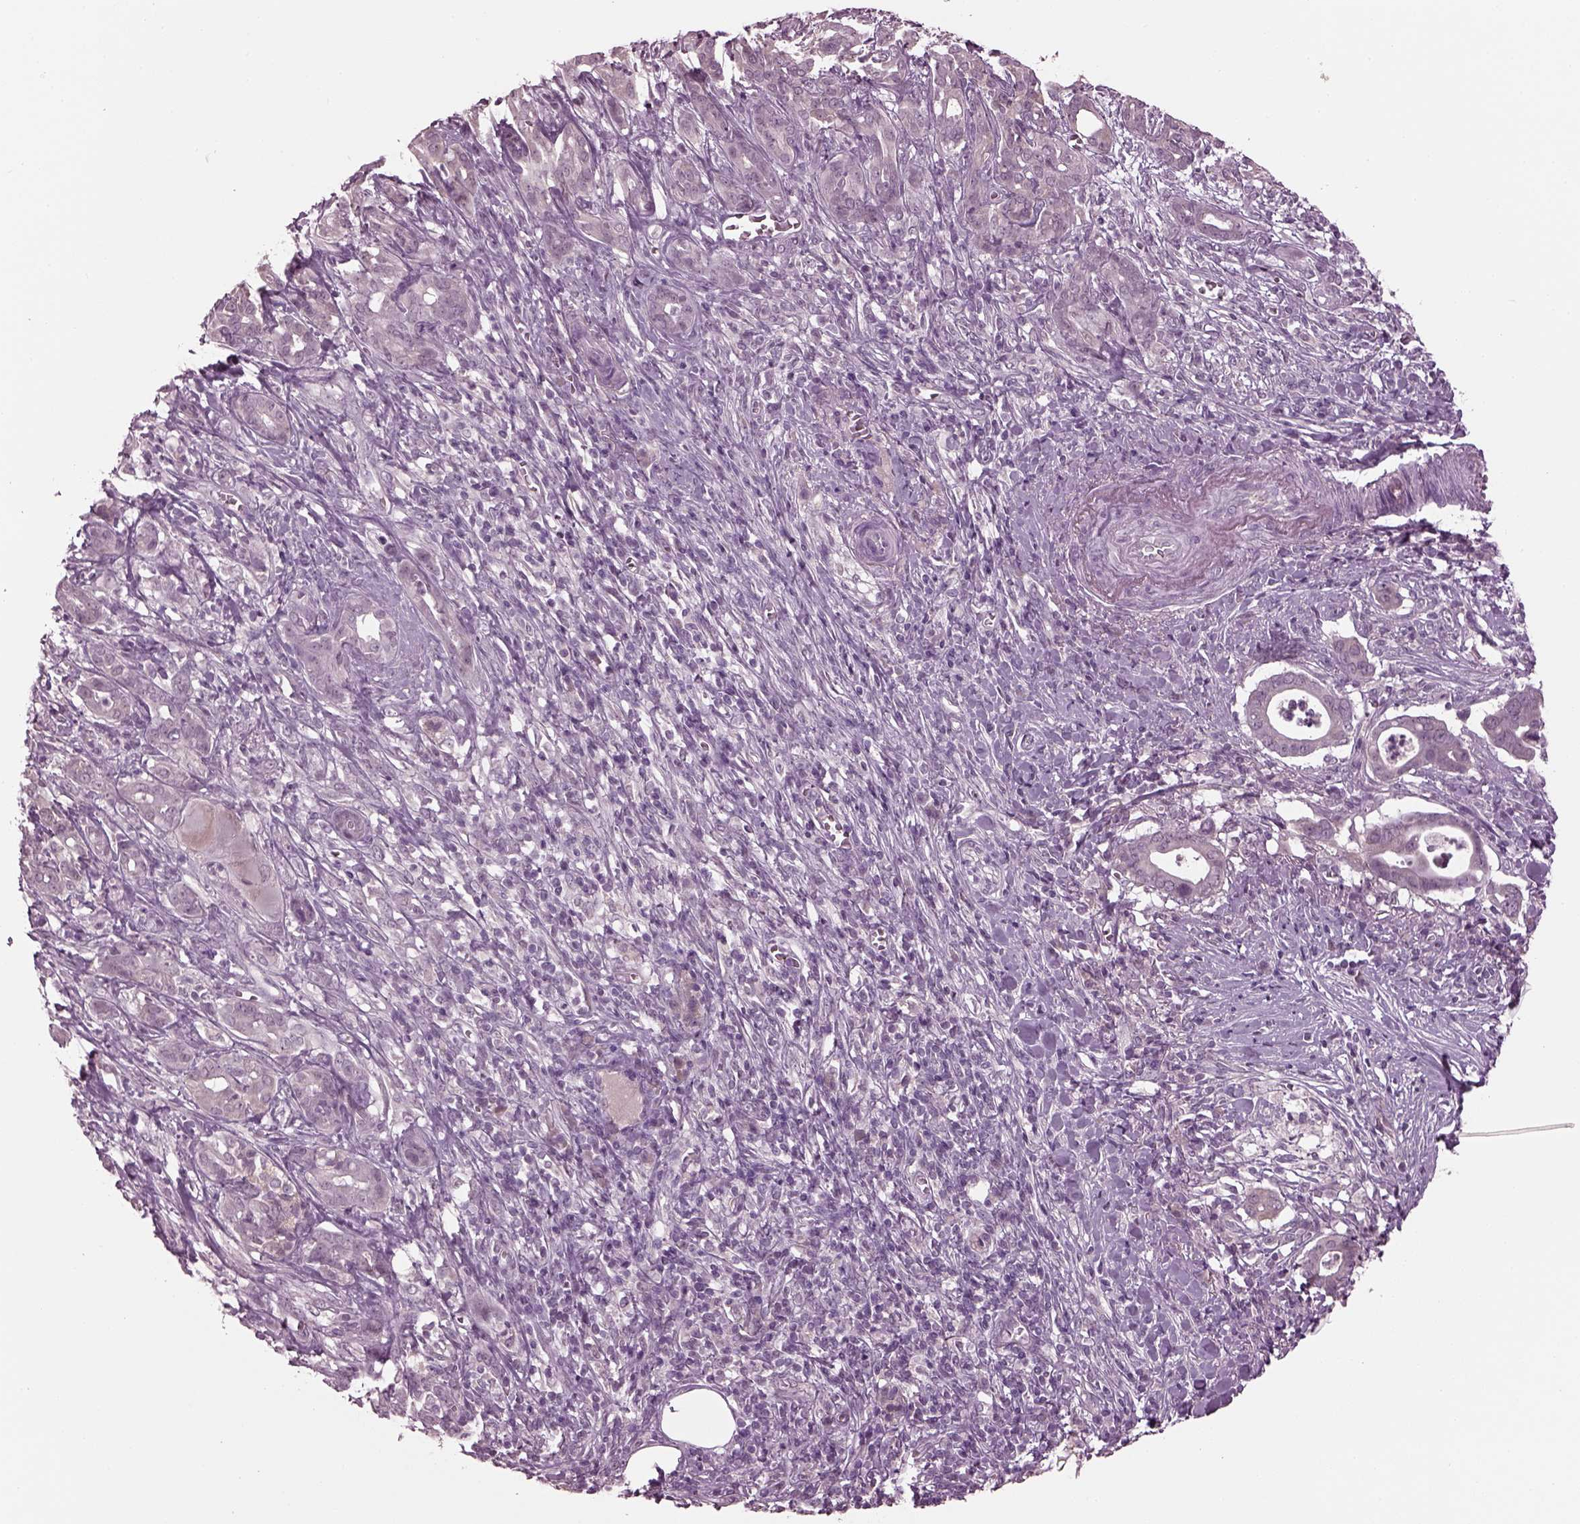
{"staining": {"intensity": "negative", "quantity": "none", "location": "none"}, "tissue": "pancreatic cancer", "cell_type": "Tumor cells", "image_type": "cancer", "snomed": [{"axis": "morphology", "description": "Adenocarcinoma, NOS"}, {"axis": "topography", "description": "Pancreas"}], "caption": "Pancreatic adenocarcinoma was stained to show a protein in brown. There is no significant positivity in tumor cells. (Stains: DAB immunohistochemistry with hematoxylin counter stain, Microscopy: brightfield microscopy at high magnification).", "gene": "CLCN4", "patient": {"sex": "male", "age": 61}}